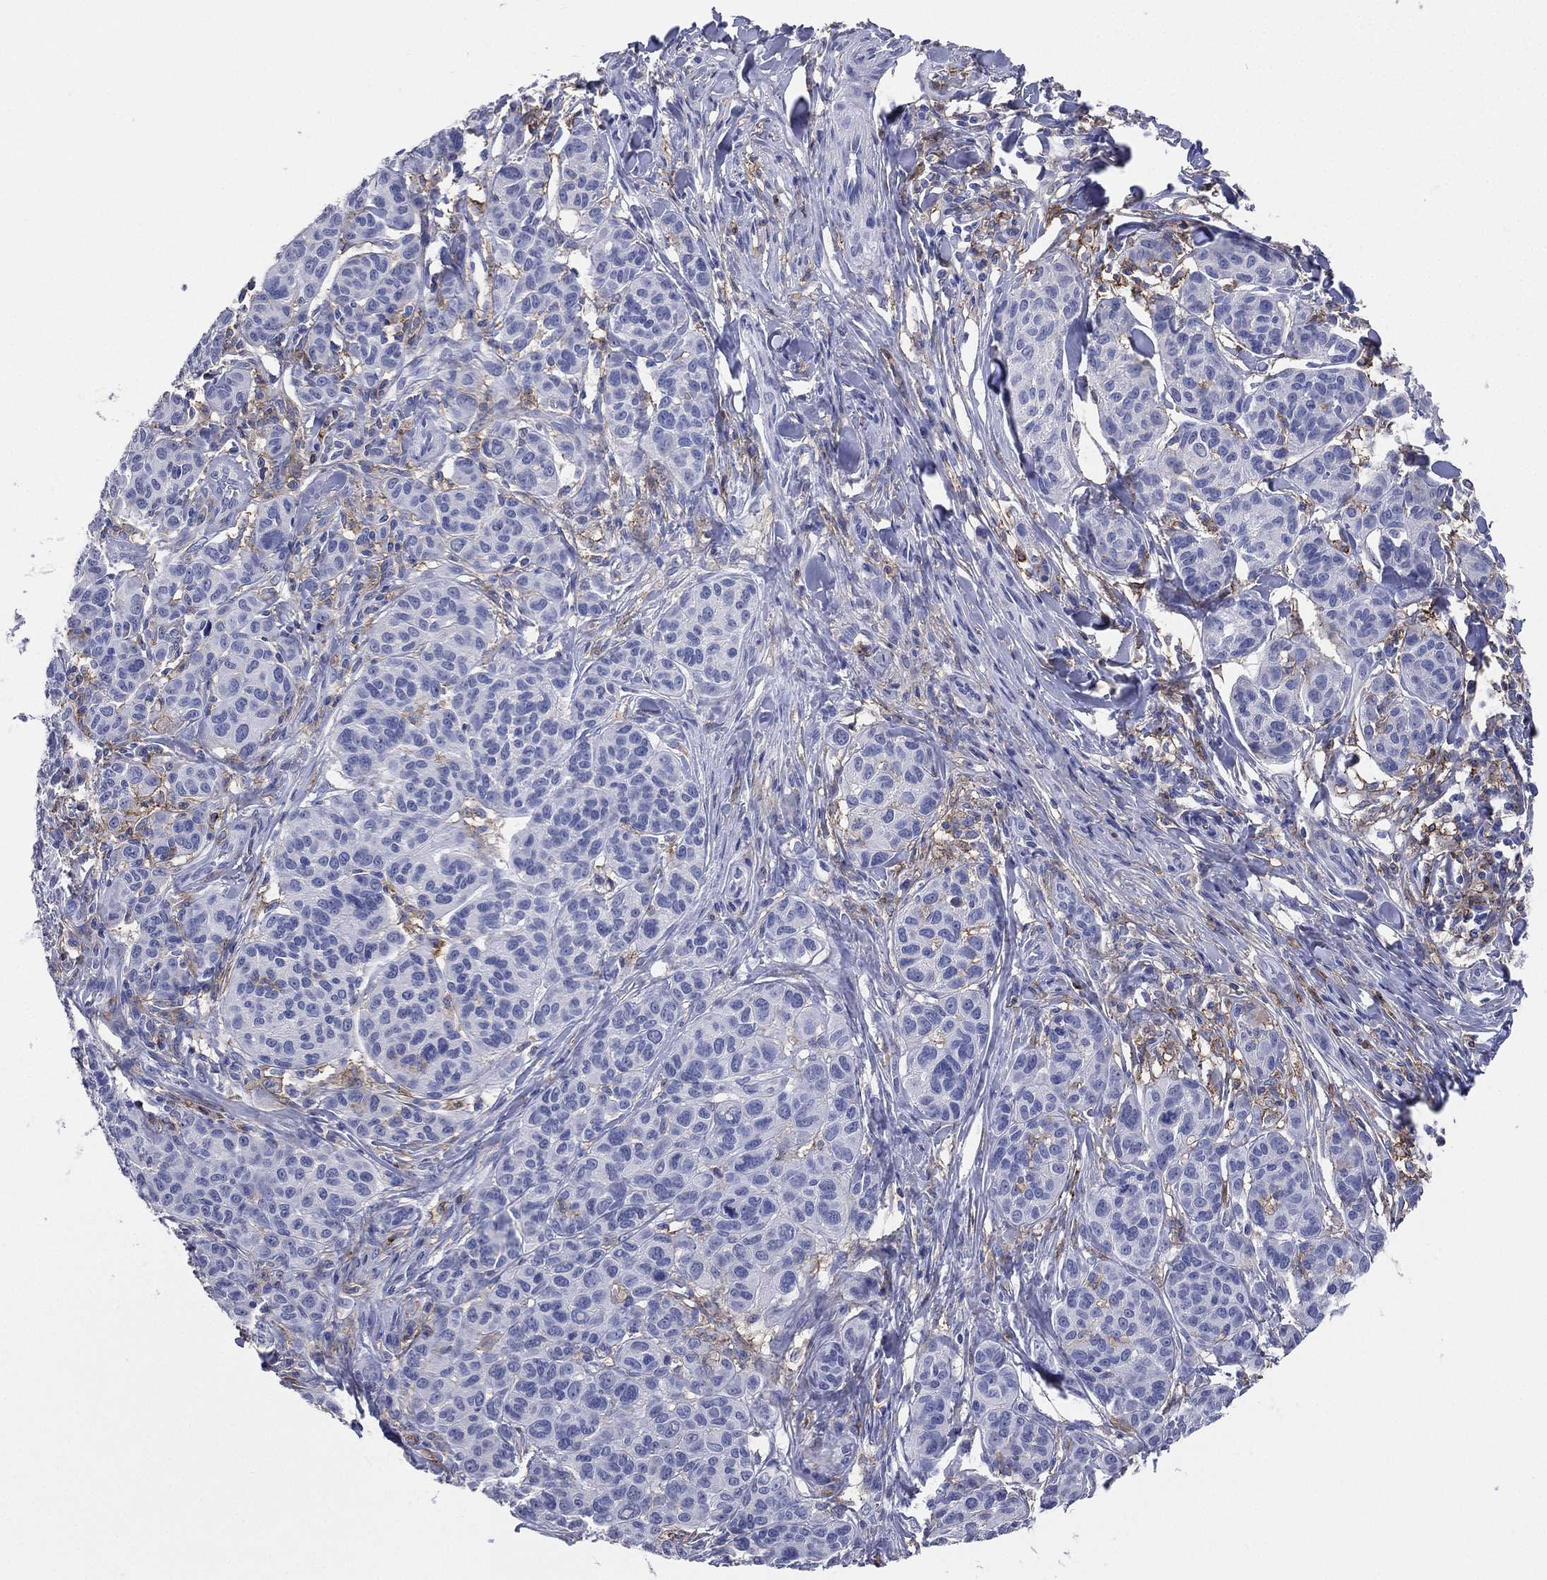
{"staining": {"intensity": "negative", "quantity": "none", "location": "none"}, "tissue": "melanoma", "cell_type": "Tumor cells", "image_type": "cancer", "snomed": [{"axis": "morphology", "description": "Malignant melanoma, NOS"}, {"axis": "topography", "description": "Skin"}], "caption": "The IHC micrograph has no significant staining in tumor cells of malignant melanoma tissue.", "gene": "CD33", "patient": {"sex": "male", "age": 79}}